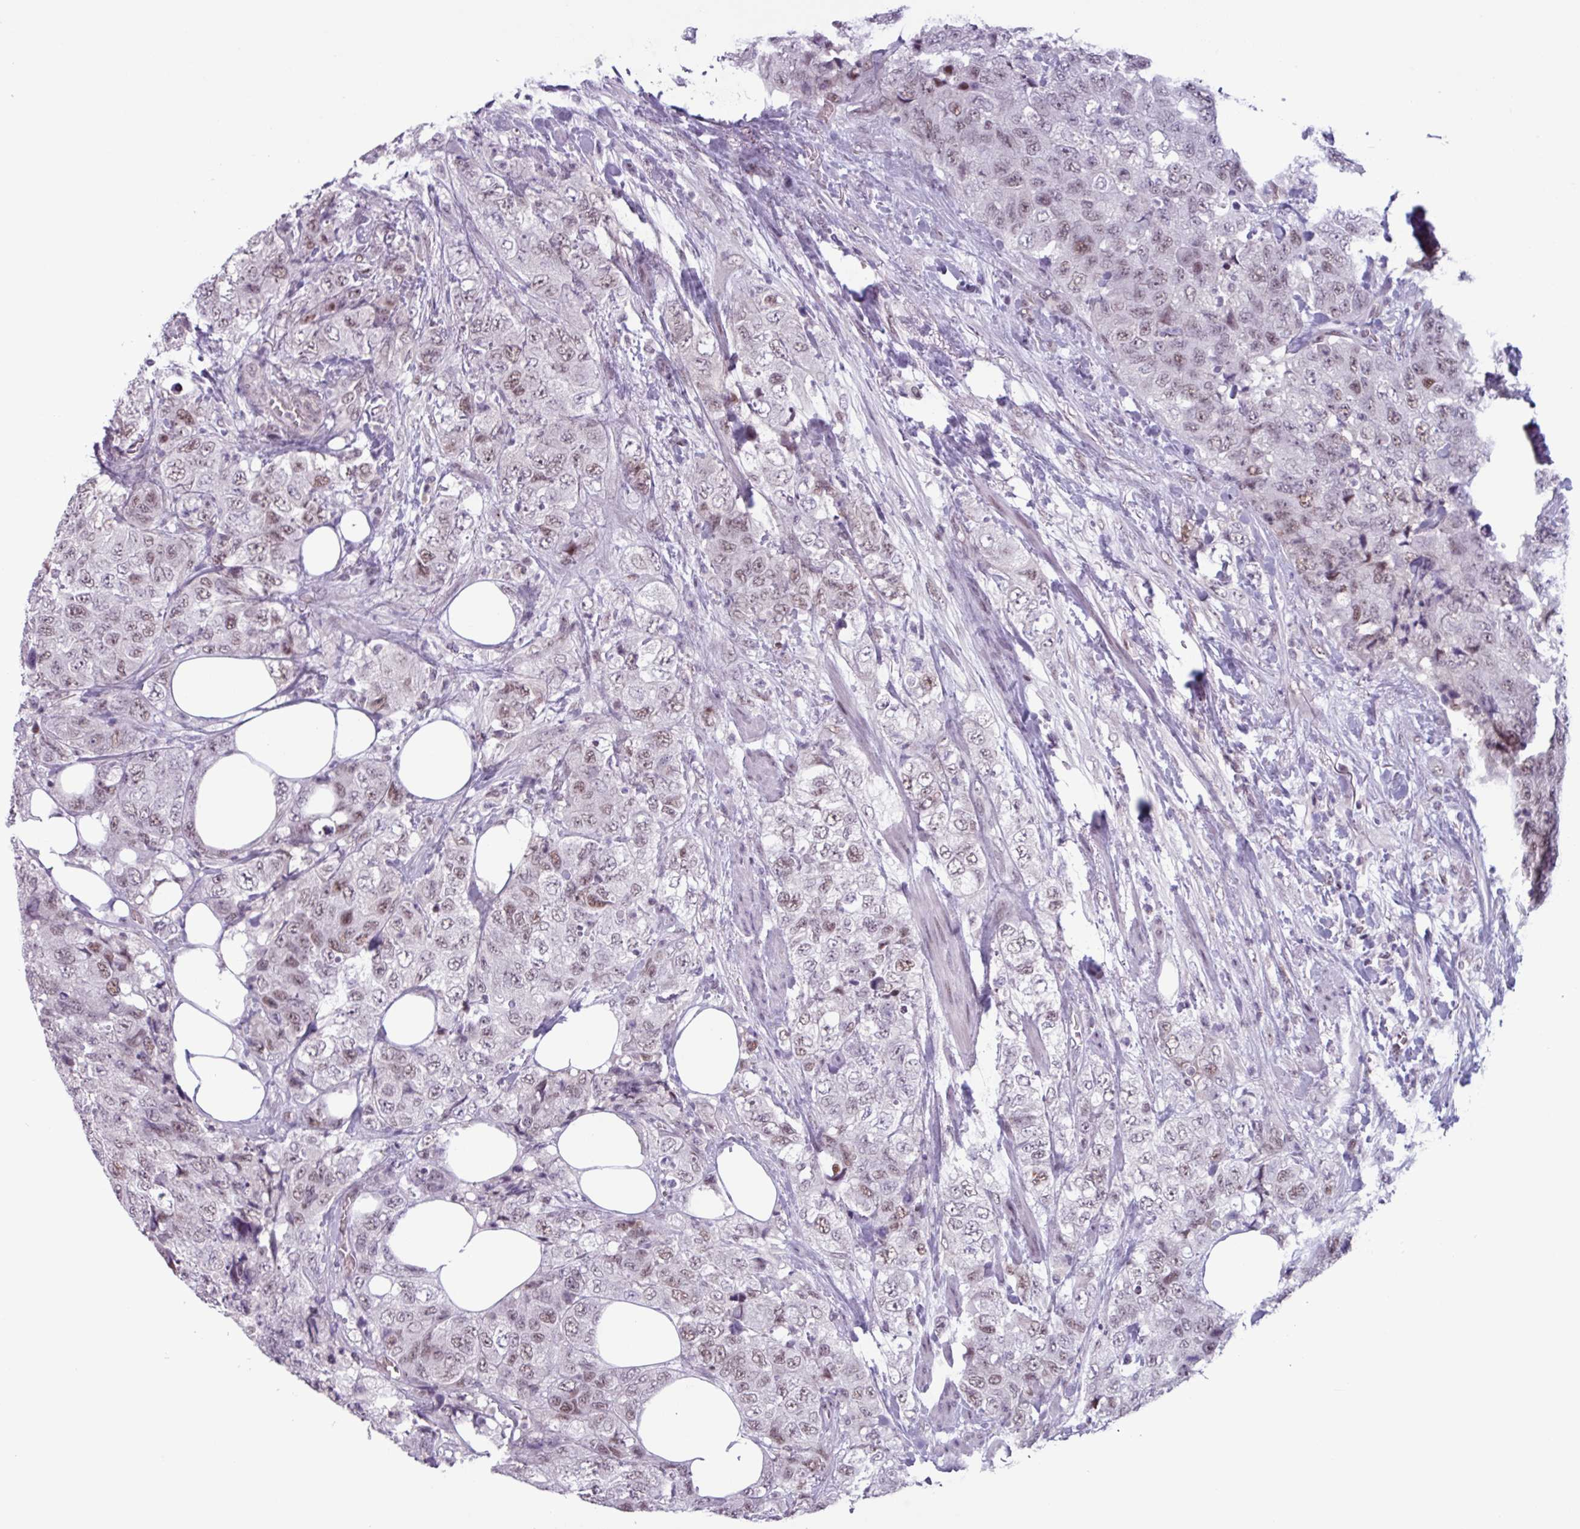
{"staining": {"intensity": "moderate", "quantity": "25%-75%", "location": "nuclear"}, "tissue": "urothelial cancer", "cell_type": "Tumor cells", "image_type": "cancer", "snomed": [{"axis": "morphology", "description": "Urothelial carcinoma, High grade"}, {"axis": "topography", "description": "Urinary bladder"}], "caption": "Protein expression analysis of human urothelial carcinoma (high-grade) reveals moderate nuclear expression in approximately 25%-75% of tumor cells. (brown staining indicates protein expression, while blue staining denotes nuclei).", "gene": "ZNF575", "patient": {"sex": "female", "age": 78}}